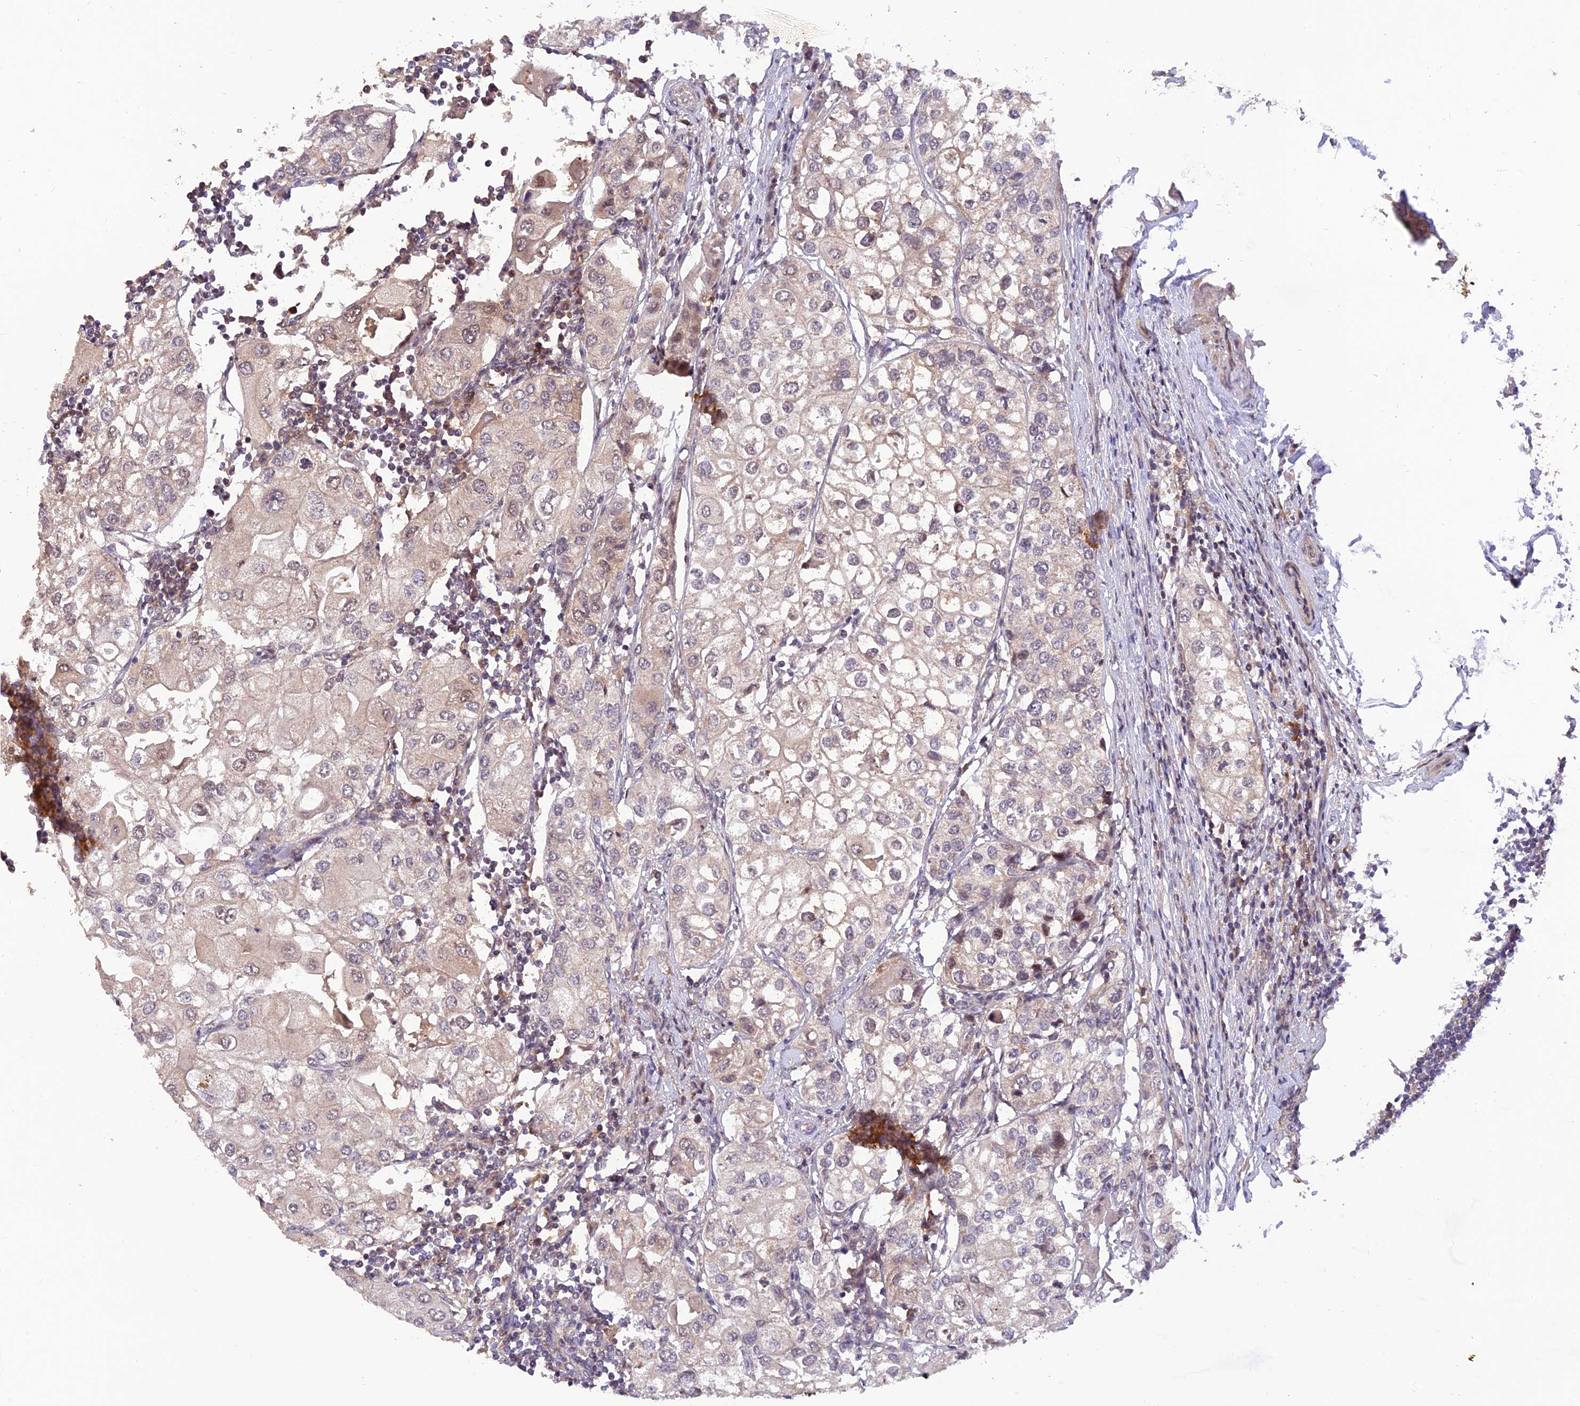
{"staining": {"intensity": "negative", "quantity": "none", "location": "none"}, "tissue": "urothelial cancer", "cell_type": "Tumor cells", "image_type": "cancer", "snomed": [{"axis": "morphology", "description": "Urothelial carcinoma, High grade"}, {"axis": "topography", "description": "Urinary bladder"}], "caption": "Protein analysis of urothelial cancer shows no significant positivity in tumor cells.", "gene": "REV1", "patient": {"sex": "male", "age": 64}}